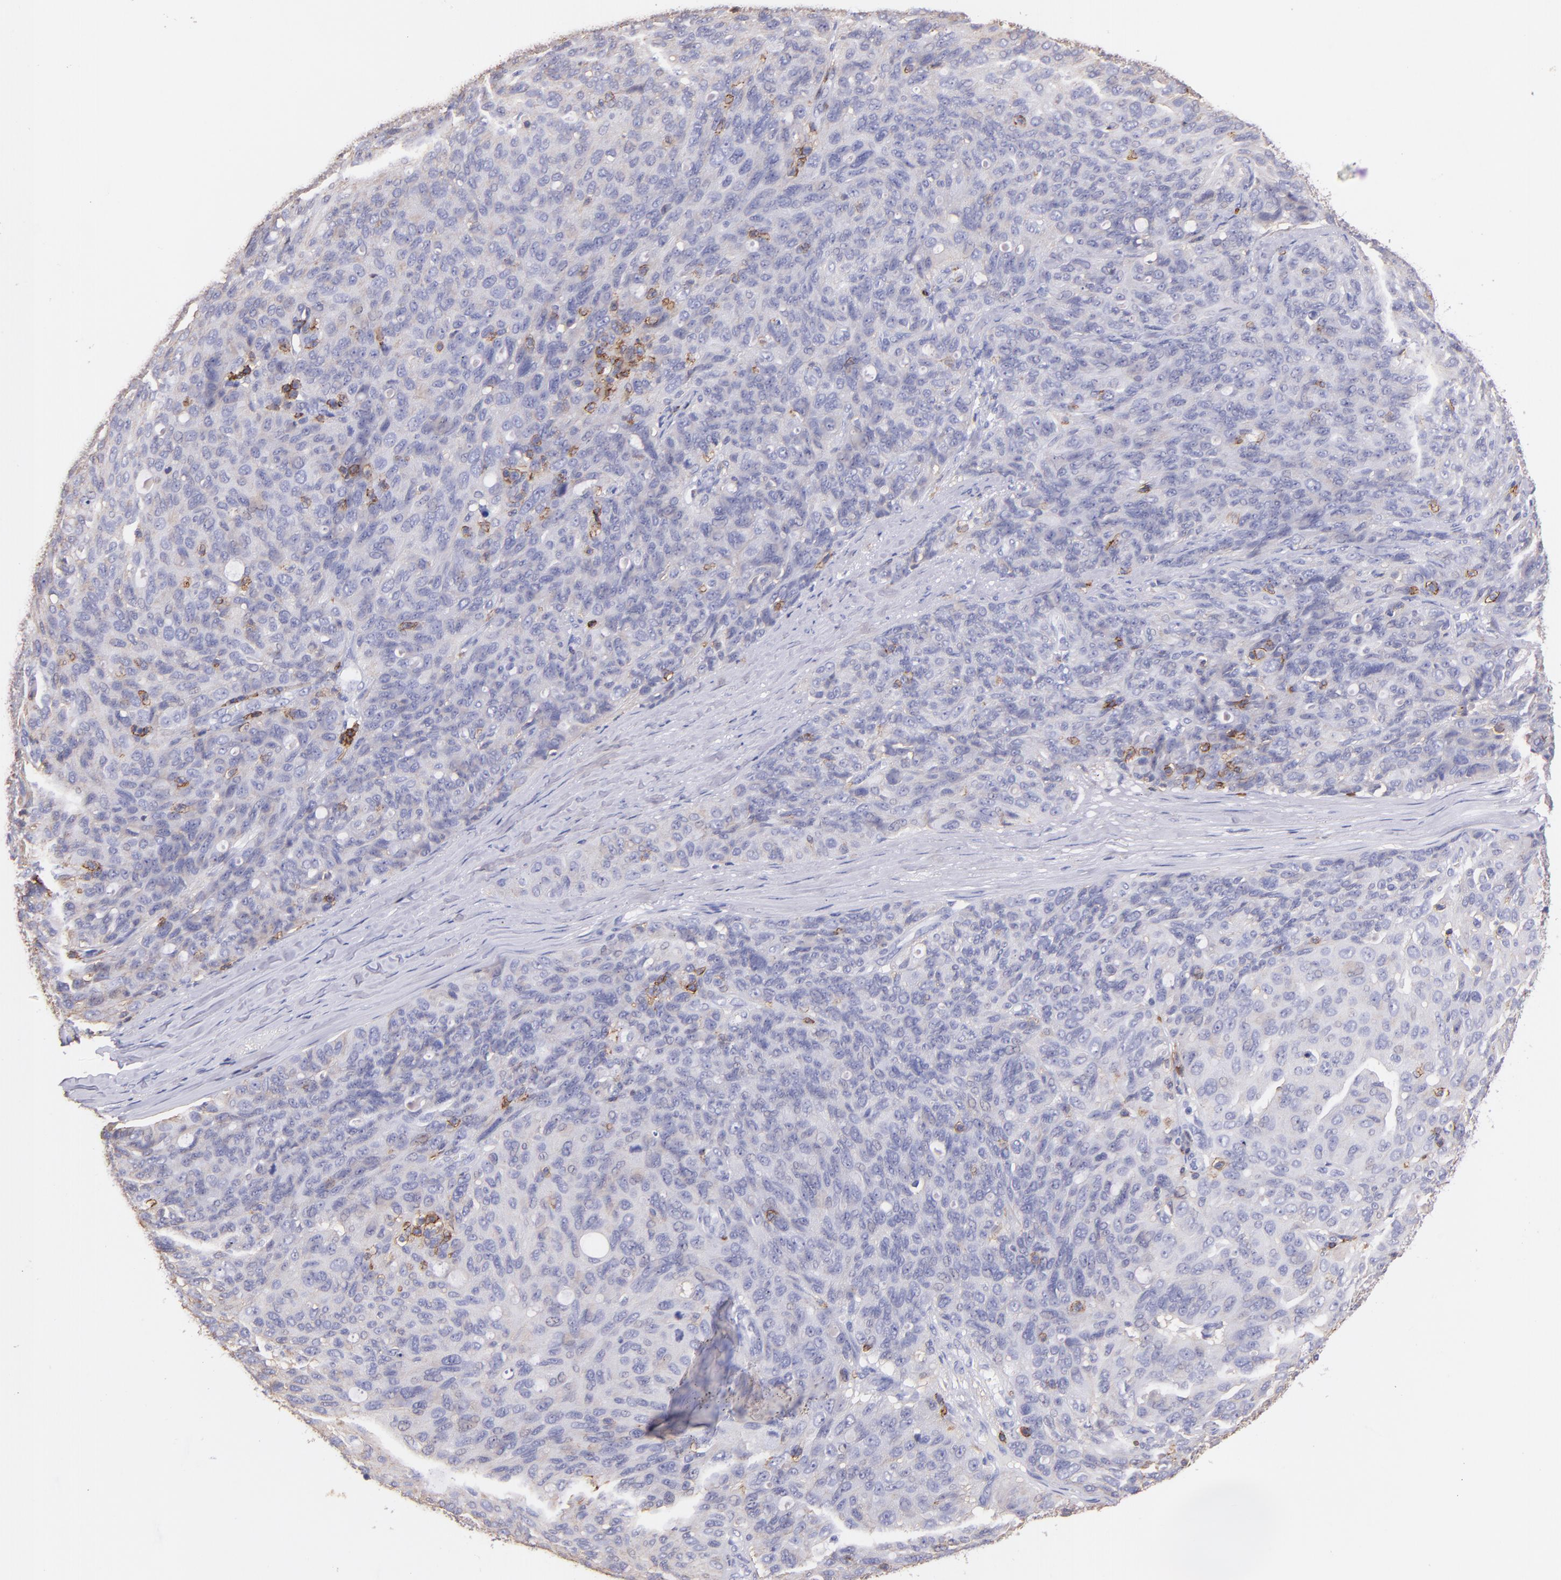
{"staining": {"intensity": "negative", "quantity": "none", "location": "none"}, "tissue": "ovarian cancer", "cell_type": "Tumor cells", "image_type": "cancer", "snomed": [{"axis": "morphology", "description": "Carcinoma, endometroid"}, {"axis": "topography", "description": "Ovary"}], "caption": "This is an immunohistochemistry photomicrograph of human ovarian cancer. There is no positivity in tumor cells.", "gene": "SPN", "patient": {"sex": "female", "age": 60}}